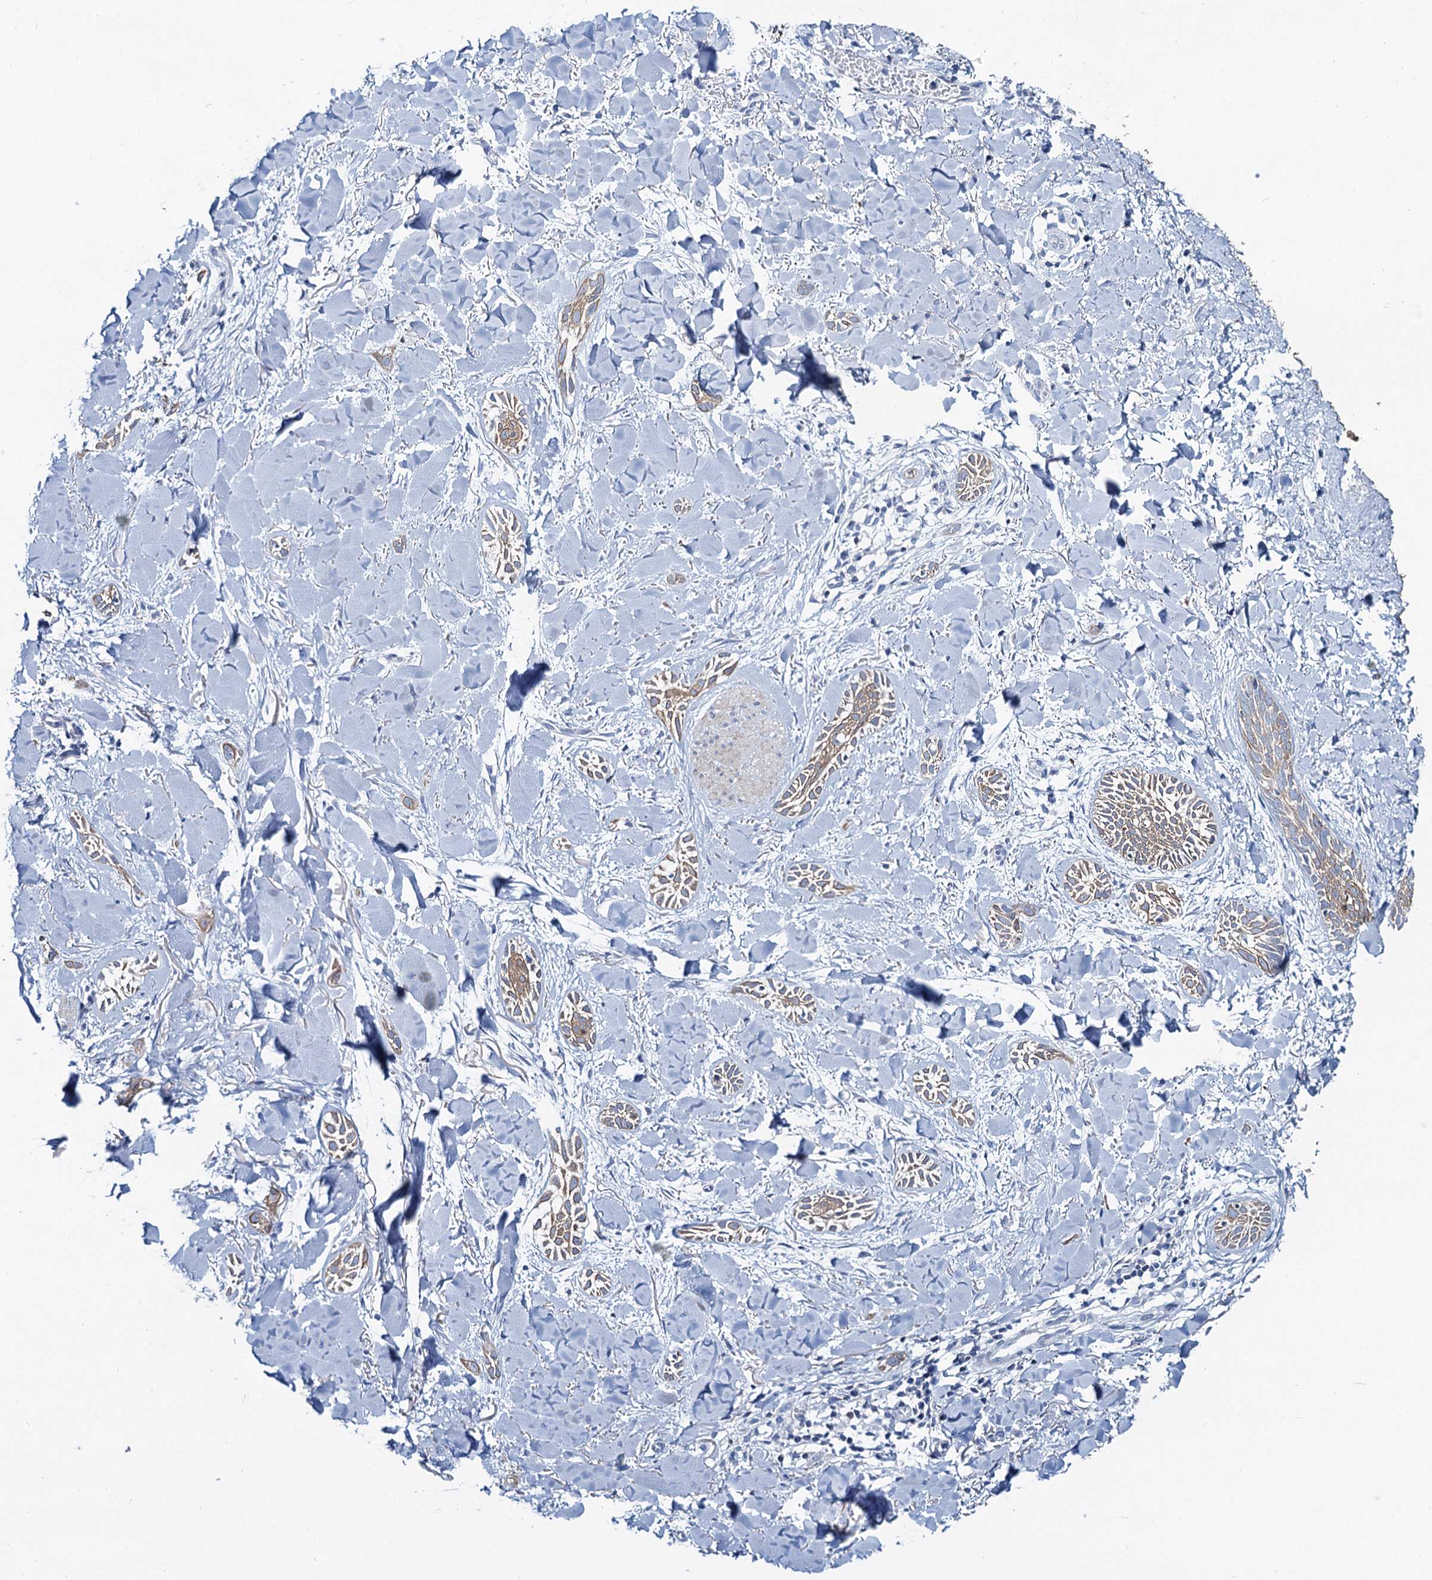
{"staining": {"intensity": "moderate", "quantity": ">75%", "location": "cytoplasmic/membranous"}, "tissue": "skin cancer", "cell_type": "Tumor cells", "image_type": "cancer", "snomed": [{"axis": "morphology", "description": "Basal cell carcinoma"}, {"axis": "topography", "description": "Skin"}], "caption": "Immunohistochemical staining of human basal cell carcinoma (skin) reveals medium levels of moderate cytoplasmic/membranous protein staining in about >75% of tumor cells.", "gene": "TOX3", "patient": {"sex": "female", "age": 59}}